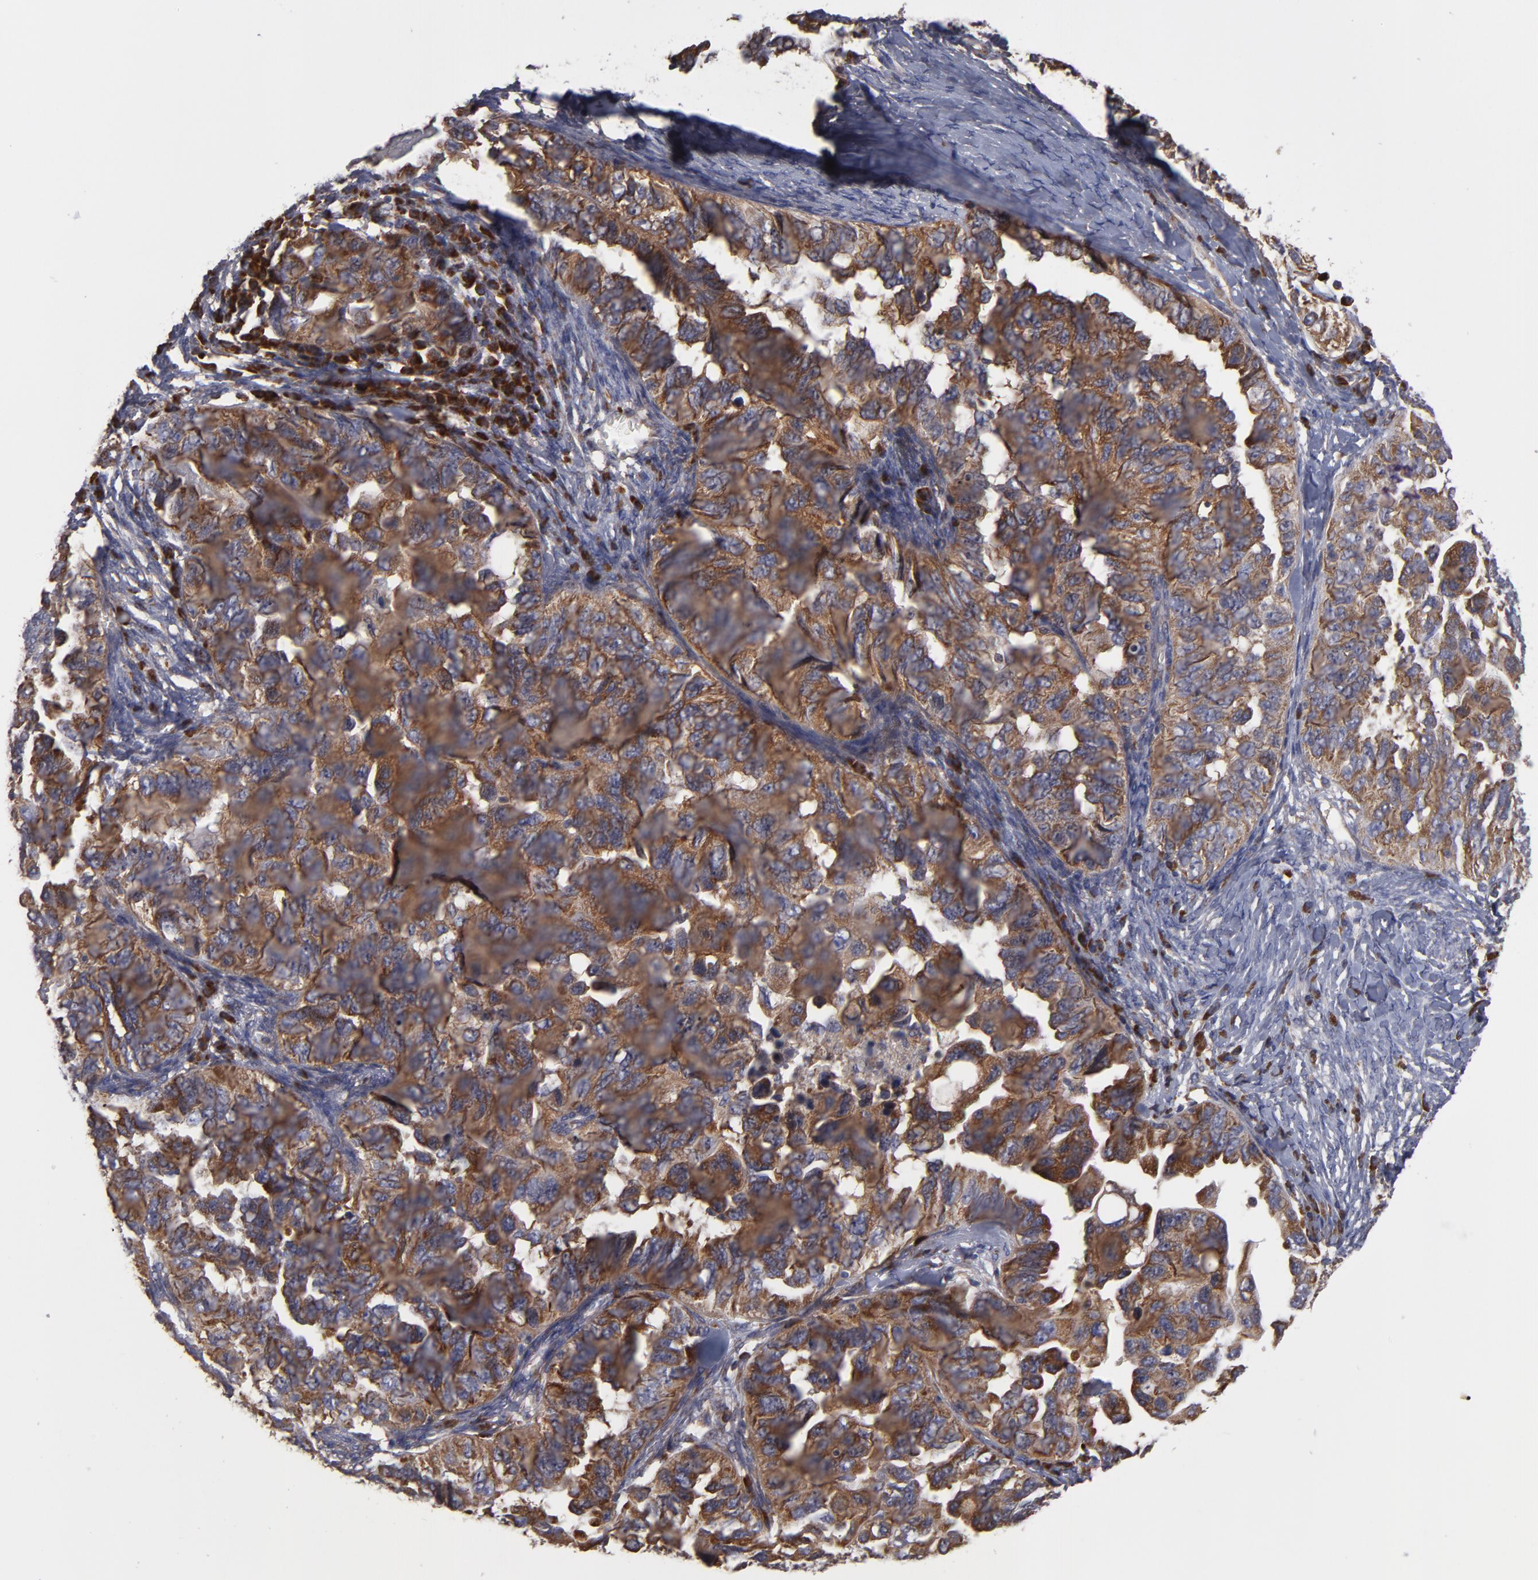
{"staining": {"intensity": "moderate", "quantity": ">75%", "location": "cytoplasmic/membranous"}, "tissue": "ovarian cancer", "cell_type": "Tumor cells", "image_type": "cancer", "snomed": [{"axis": "morphology", "description": "Cystadenocarcinoma, serous, NOS"}, {"axis": "topography", "description": "Ovary"}], "caption": "Serous cystadenocarcinoma (ovarian) stained for a protein (brown) demonstrates moderate cytoplasmic/membranous positive expression in about >75% of tumor cells.", "gene": "SND1", "patient": {"sex": "female", "age": 82}}